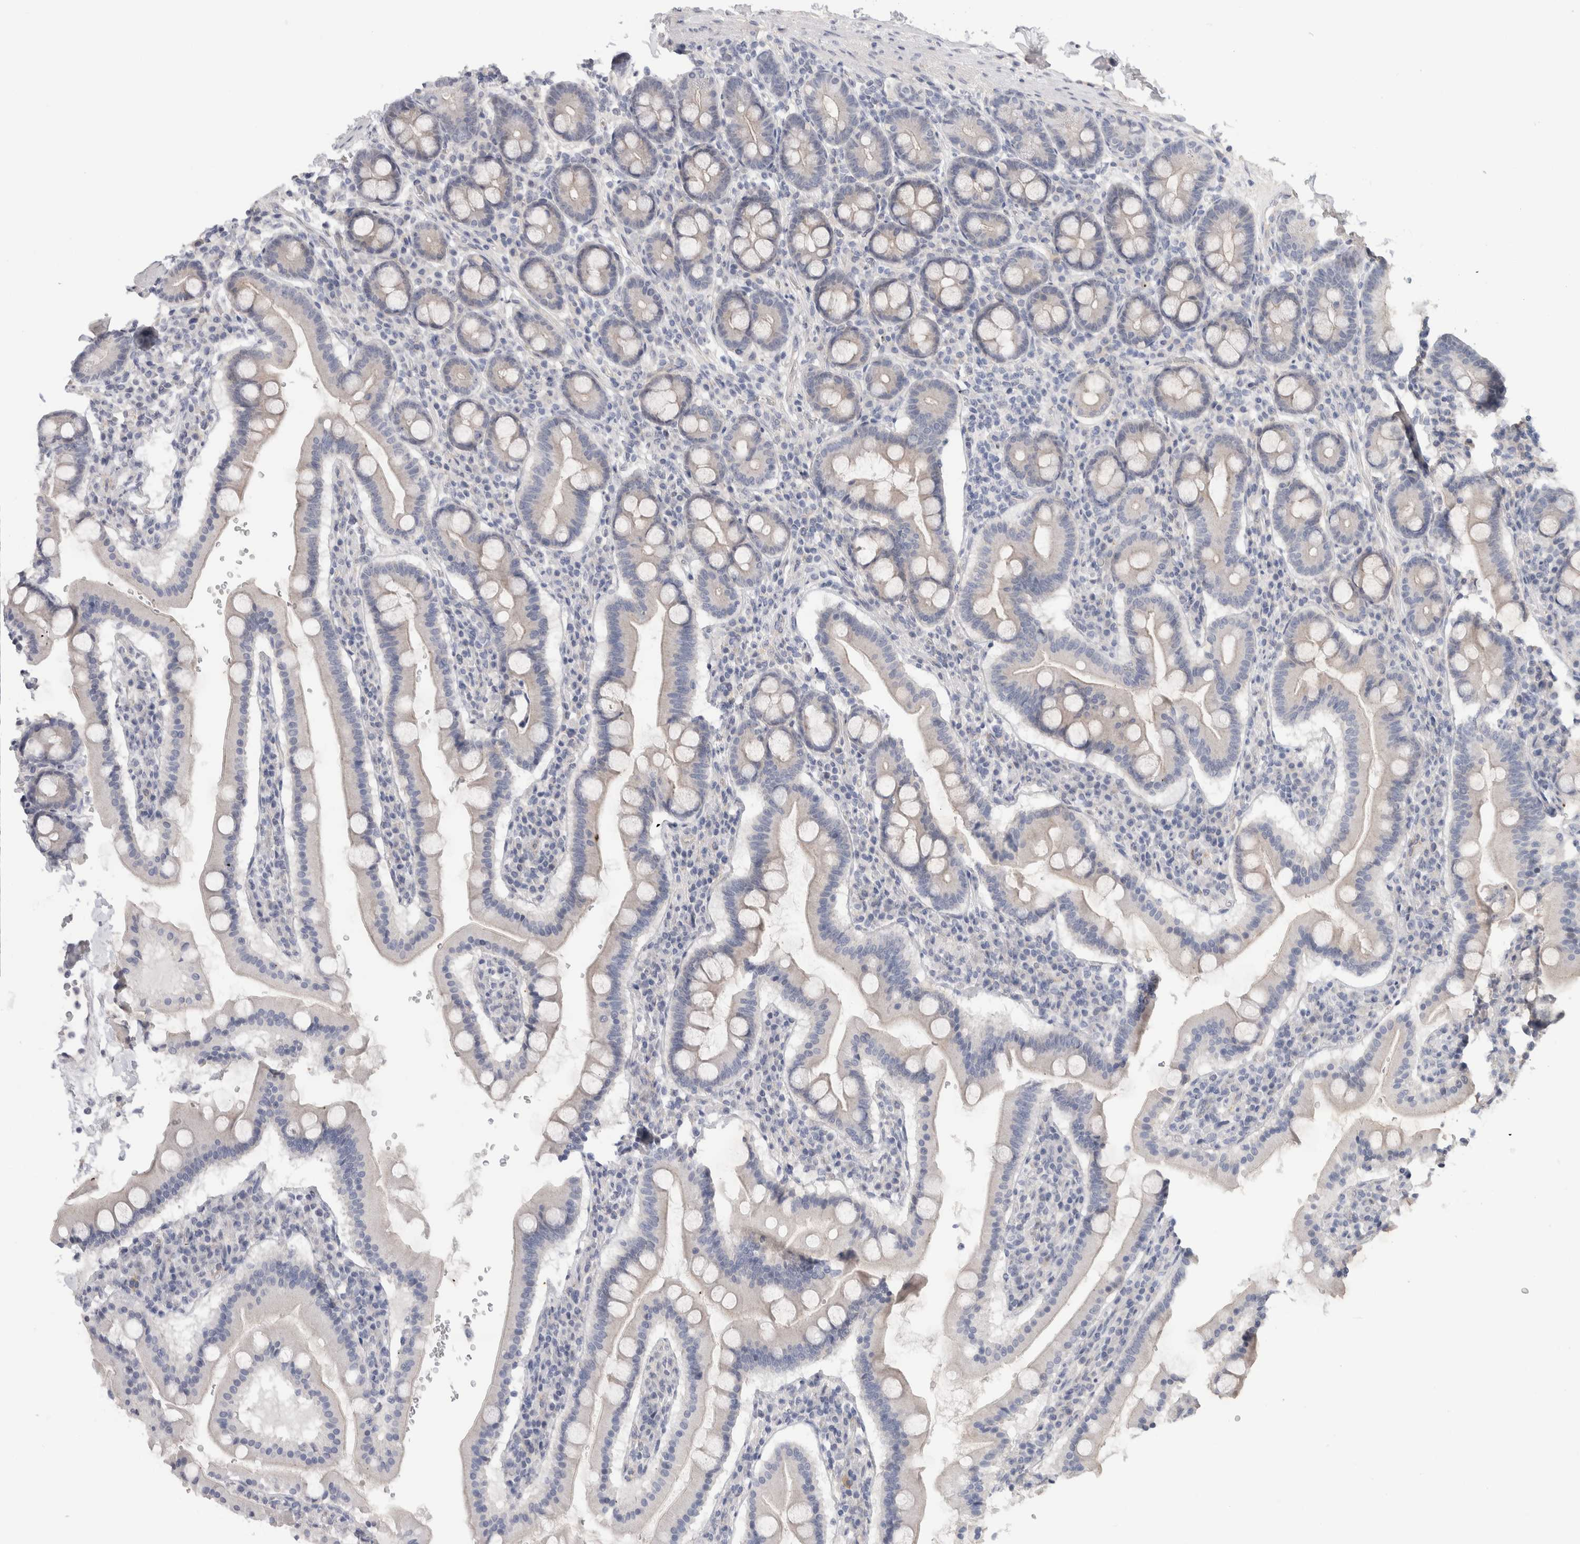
{"staining": {"intensity": "negative", "quantity": "none", "location": "none"}, "tissue": "duodenum", "cell_type": "Glandular cells", "image_type": "normal", "snomed": [{"axis": "morphology", "description": "Normal tissue, NOS"}, {"axis": "morphology", "description": "Adenocarcinoma, NOS"}, {"axis": "topography", "description": "Pancreas"}, {"axis": "topography", "description": "Duodenum"}], "caption": "The histopathology image displays no staining of glandular cells in benign duodenum. (Brightfield microscopy of DAB immunohistochemistry (IHC) at high magnification).", "gene": "AFP", "patient": {"sex": "male", "age": 50}}